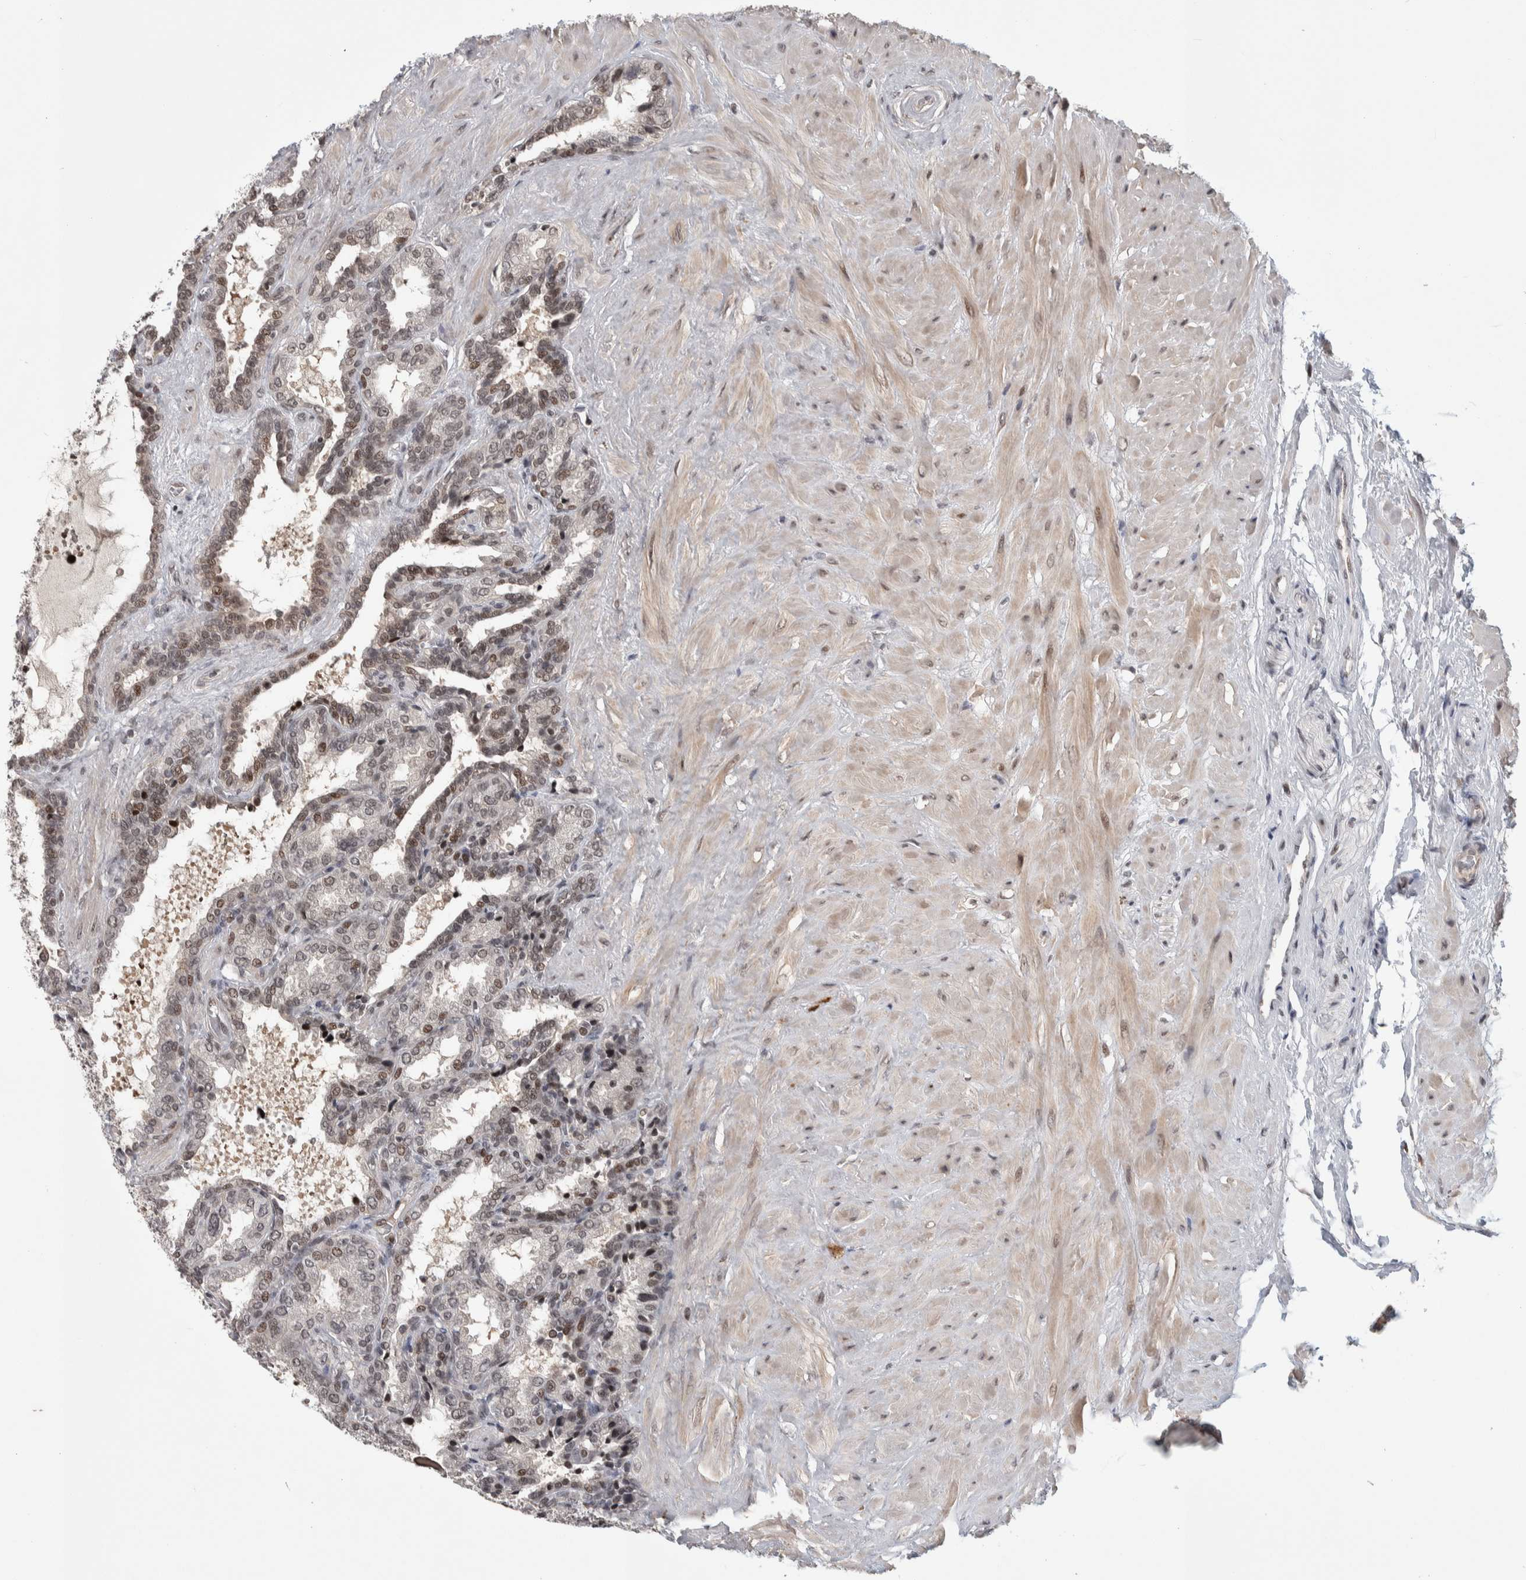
{"staining": {"intensity": "moderate", "quantity": "25%-75%", "location": "nuclear"}, "tissue": "seminal vesicle", "cell_type": "Glandular cells", "image_type": "normal", "snomed": [{"axis": "morphology", "description": "Normal tissue, NOS"}, {"axis": "topography", "description": "Seminal veicle"}], "caption": "This micrograph displays IHC staining of benign seminal vesicle, with medium moderate nuclear expression in approximately 25%-75% of glandular cells.", "gene": "ZSCAN21", "patient": {"sex": "male", "age": 46}}